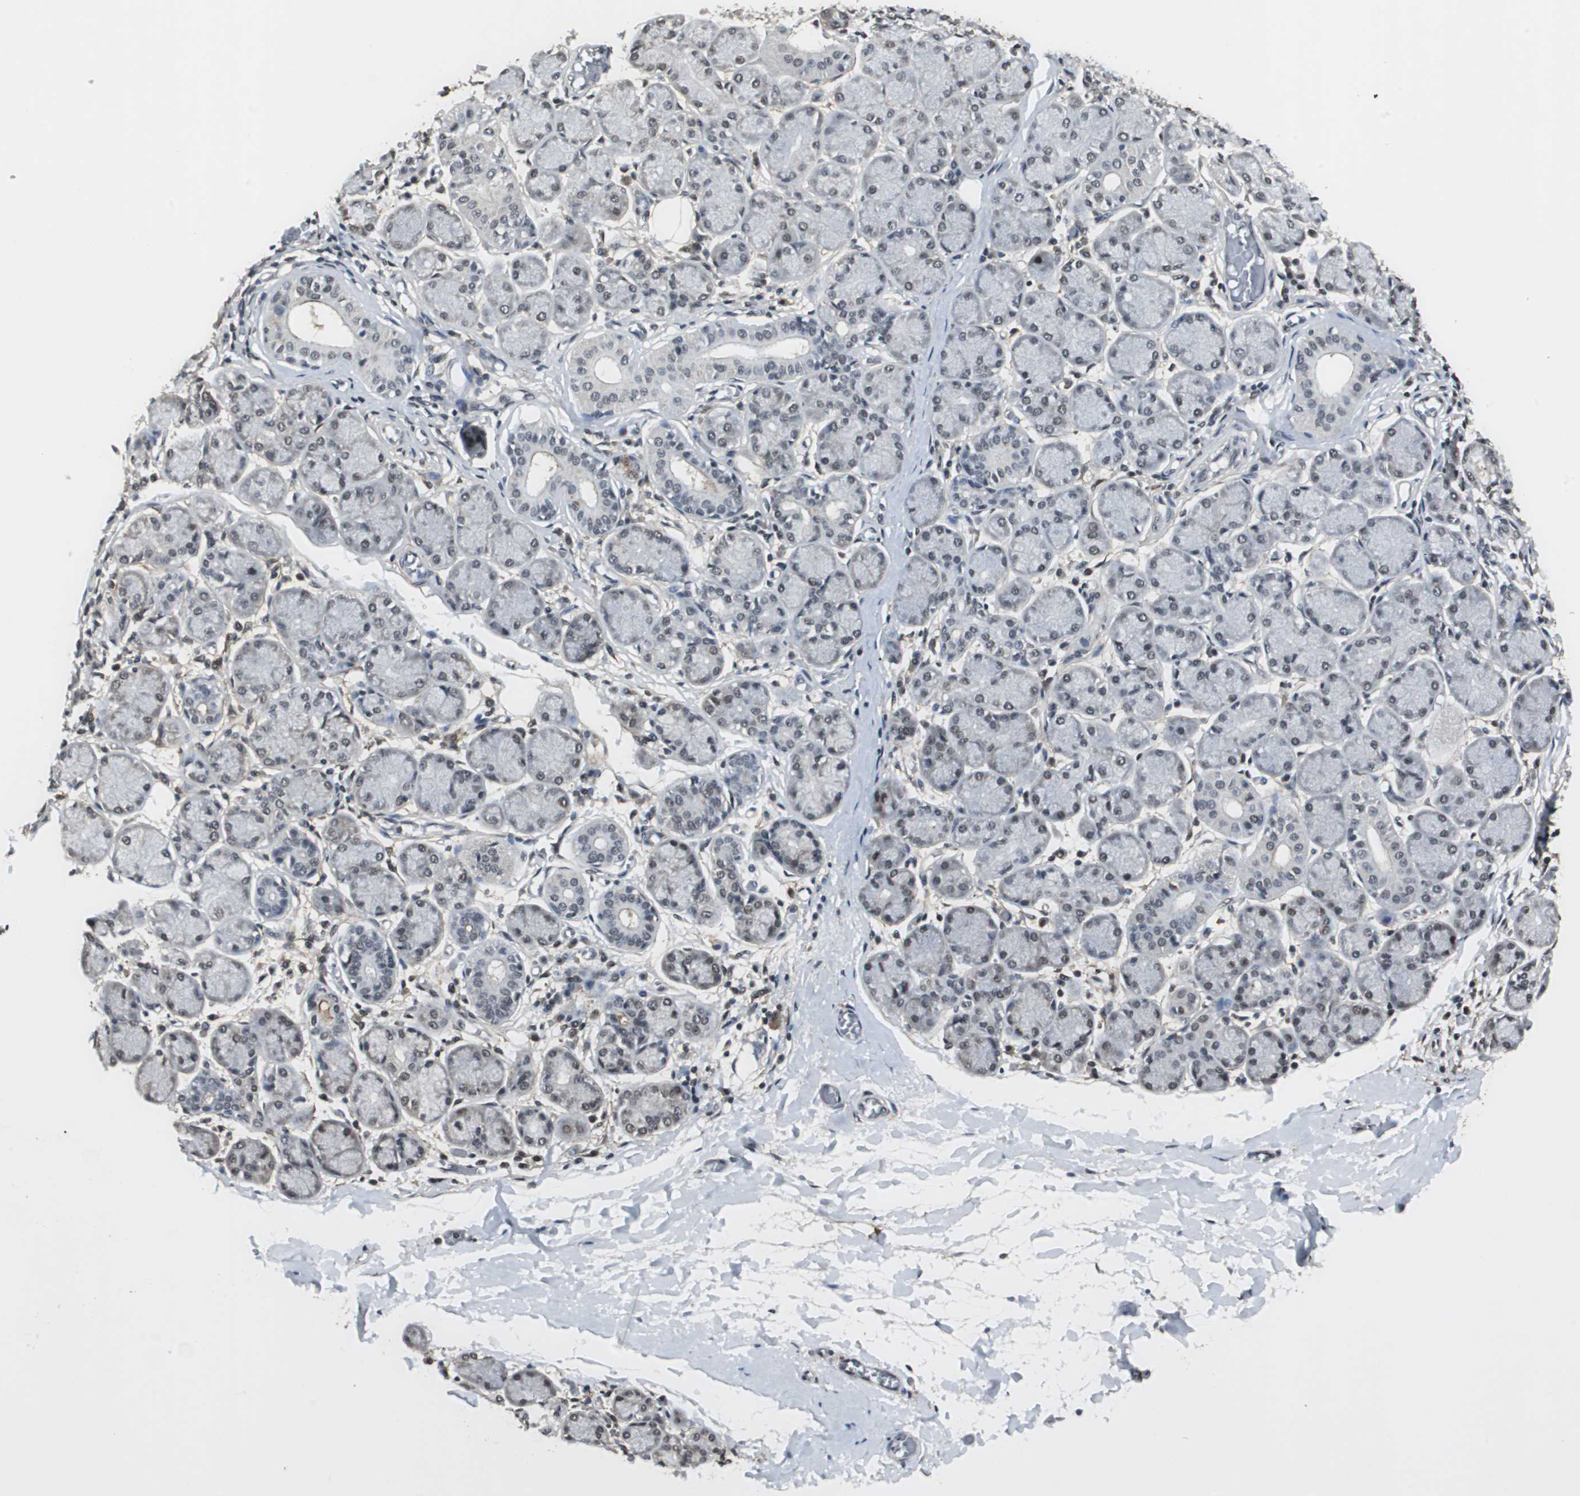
{"staining": {"intensity": "negative", "quantity": "none", "location": "none"}, "tissue": "salivary gland", "cell_type": "Glandular cells", "image_type": "normal", "snomed": [{"axis": "morphology", "description": "Normal tissue, NOS"}, {"axis": "topography", "description": "Salivary gland"}], "caption": "Photomicrograph shows no significant protein positivity in glandular cells of benign salivary gland.", "gene": "MKX", "patient": {"sex": "female", "age": 24}}